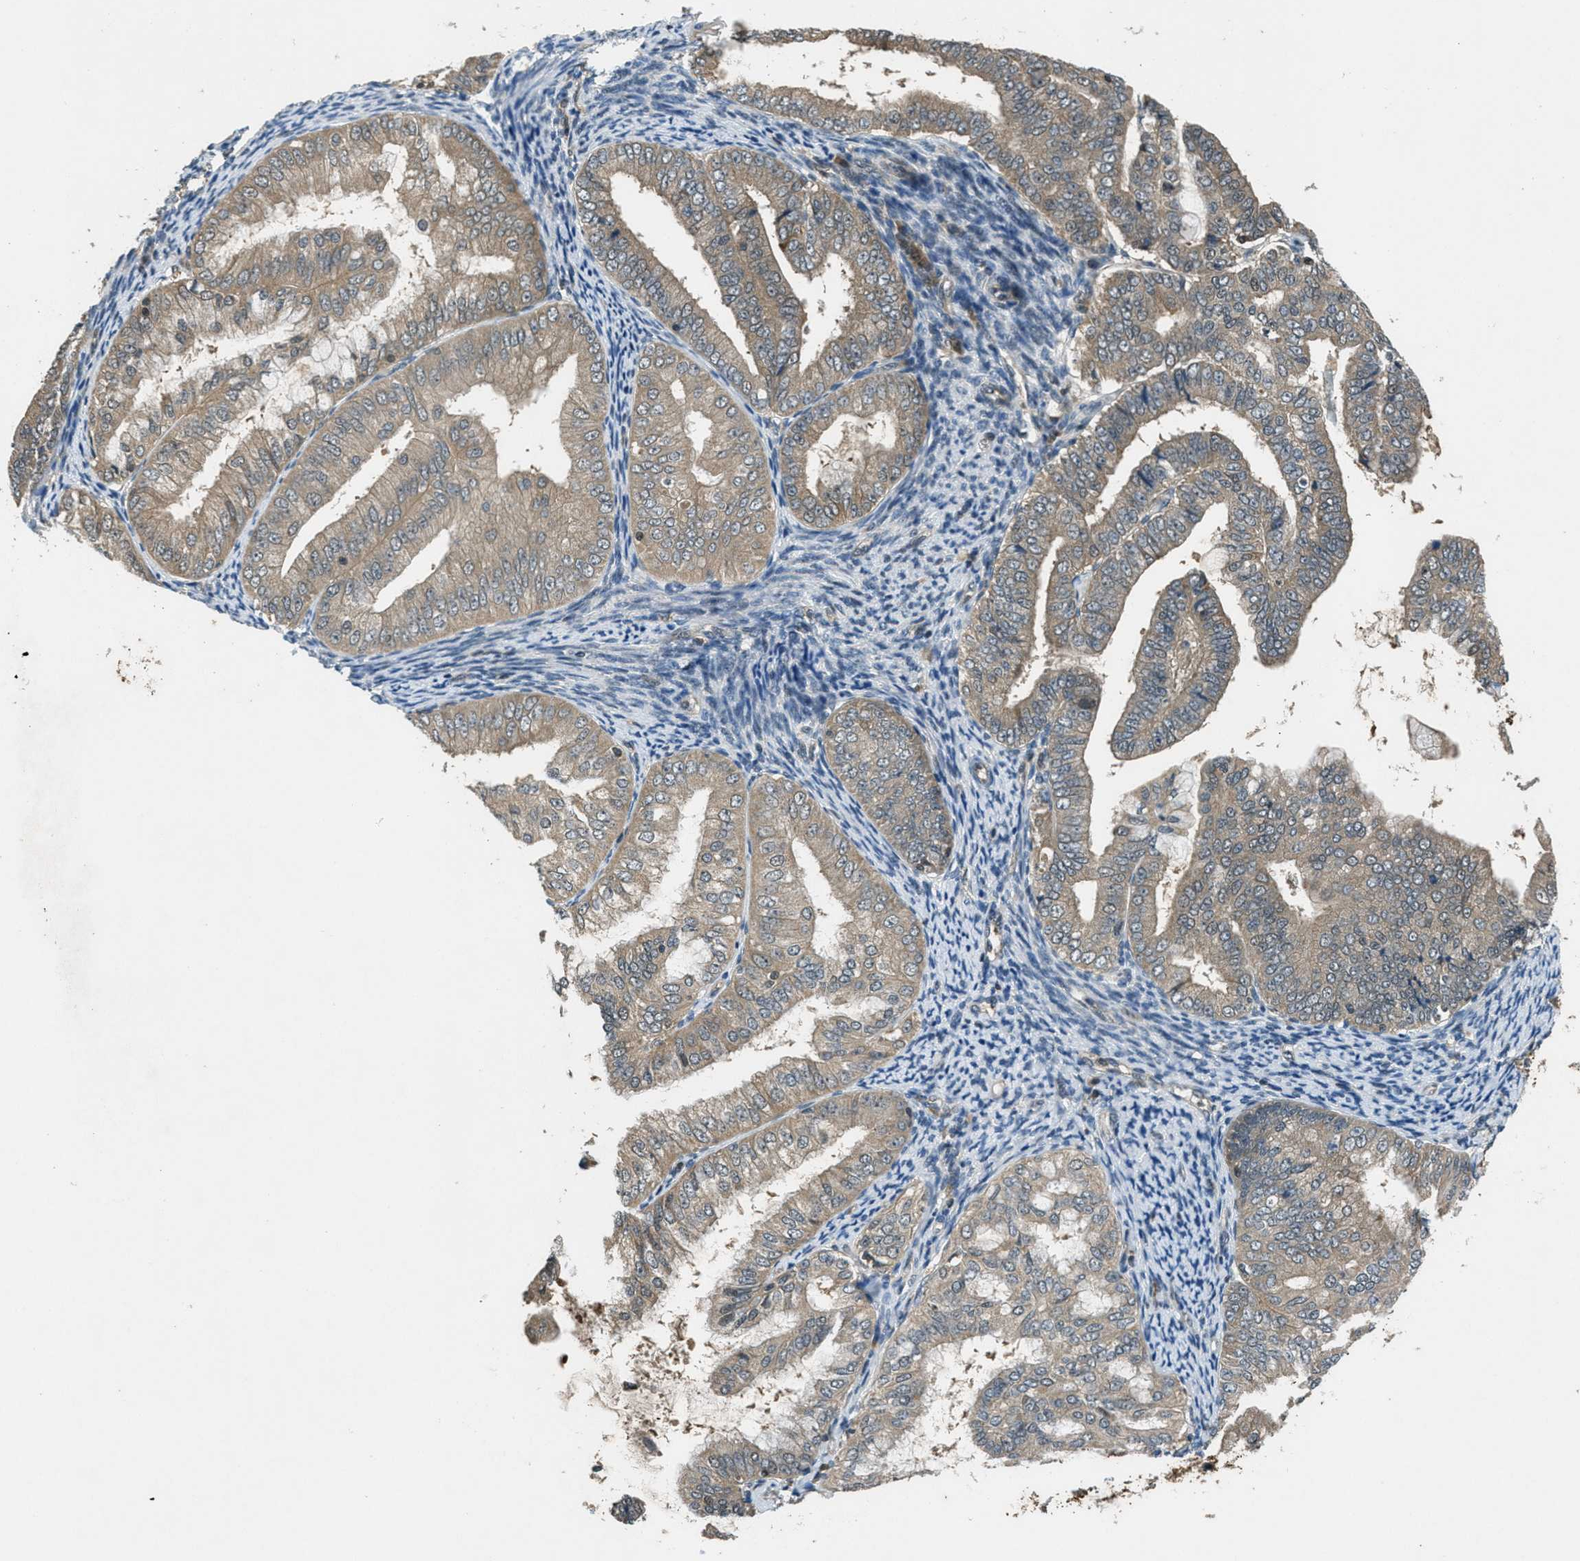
{"staining": {"intensity": "weak", "quantity": ">75%", "location": "cytoplasmic/membranous"}, "tissue": "endometrial cancer", "cell_type": "Tumor cells", "image_type": "cancer", "snomed": [{"axis": "morphology", "description": "Adenocarcinoma, NOS"}, {"axis": "topography", "description": "Endometrium"}], "caption": "Protein expression analysis of endometrial adenocarcinoma demonstrates weak cytoplasmic/membranous expression in approximately >75% of tumor cells. Immunohistochemistry (ihc) stains the protein of interest in brown and the nuclei are stained blue.", "gene": "DUSP6", "patient": {"sex": "female", "age": 63}}